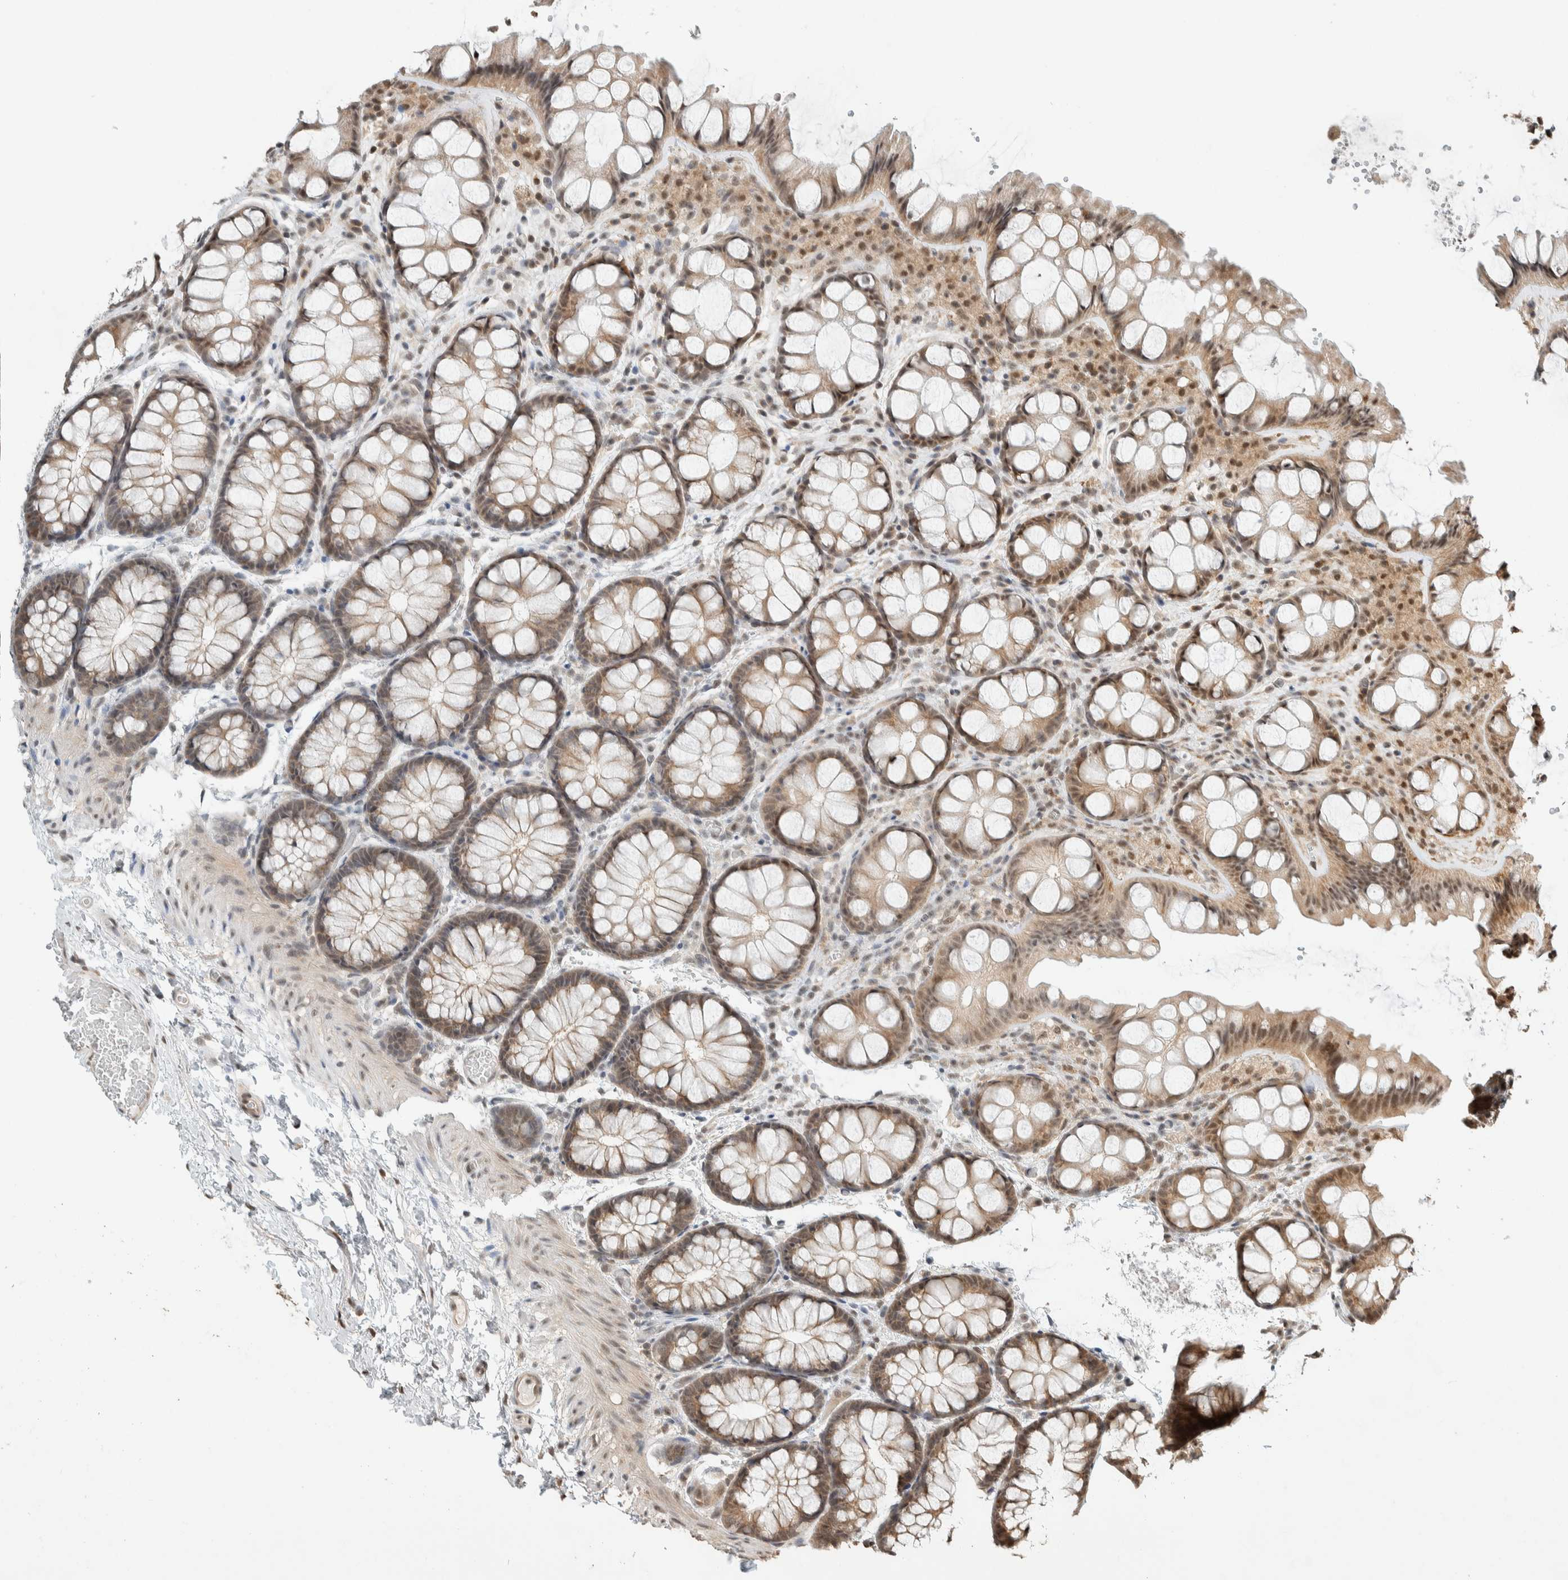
{"staining": {"intensity": "weak", "quantity": ">75%", "location": "cytoplasmic/membranous,nuclear"}, "tissue": "colon", "cell_type": "Endothelial cells", "image_type": "normal", "snomed": [{"axis": "morphology", "description": "Normal tissue, NOS"}, {"axis": "topography", "description": "Colon"}], "caption": "High-magnification brightfield microscopy of unremarkable colon stained with DAB (3,3'-diaminobenzidine) (brown) and counterstained with hematoxylin (blue). endothelial cells exhibit weak cytoplasmic/membranous,nuclear expression is seen in about>75% of cells. Using DAB (3,3'-diaminobenzidine) (brown) and hematoxylin (blue) stains, captured at high magnification using brightfield microscopy.", "gene": "ZBTB2", "patient": {"sex": "male", "age": 47}}